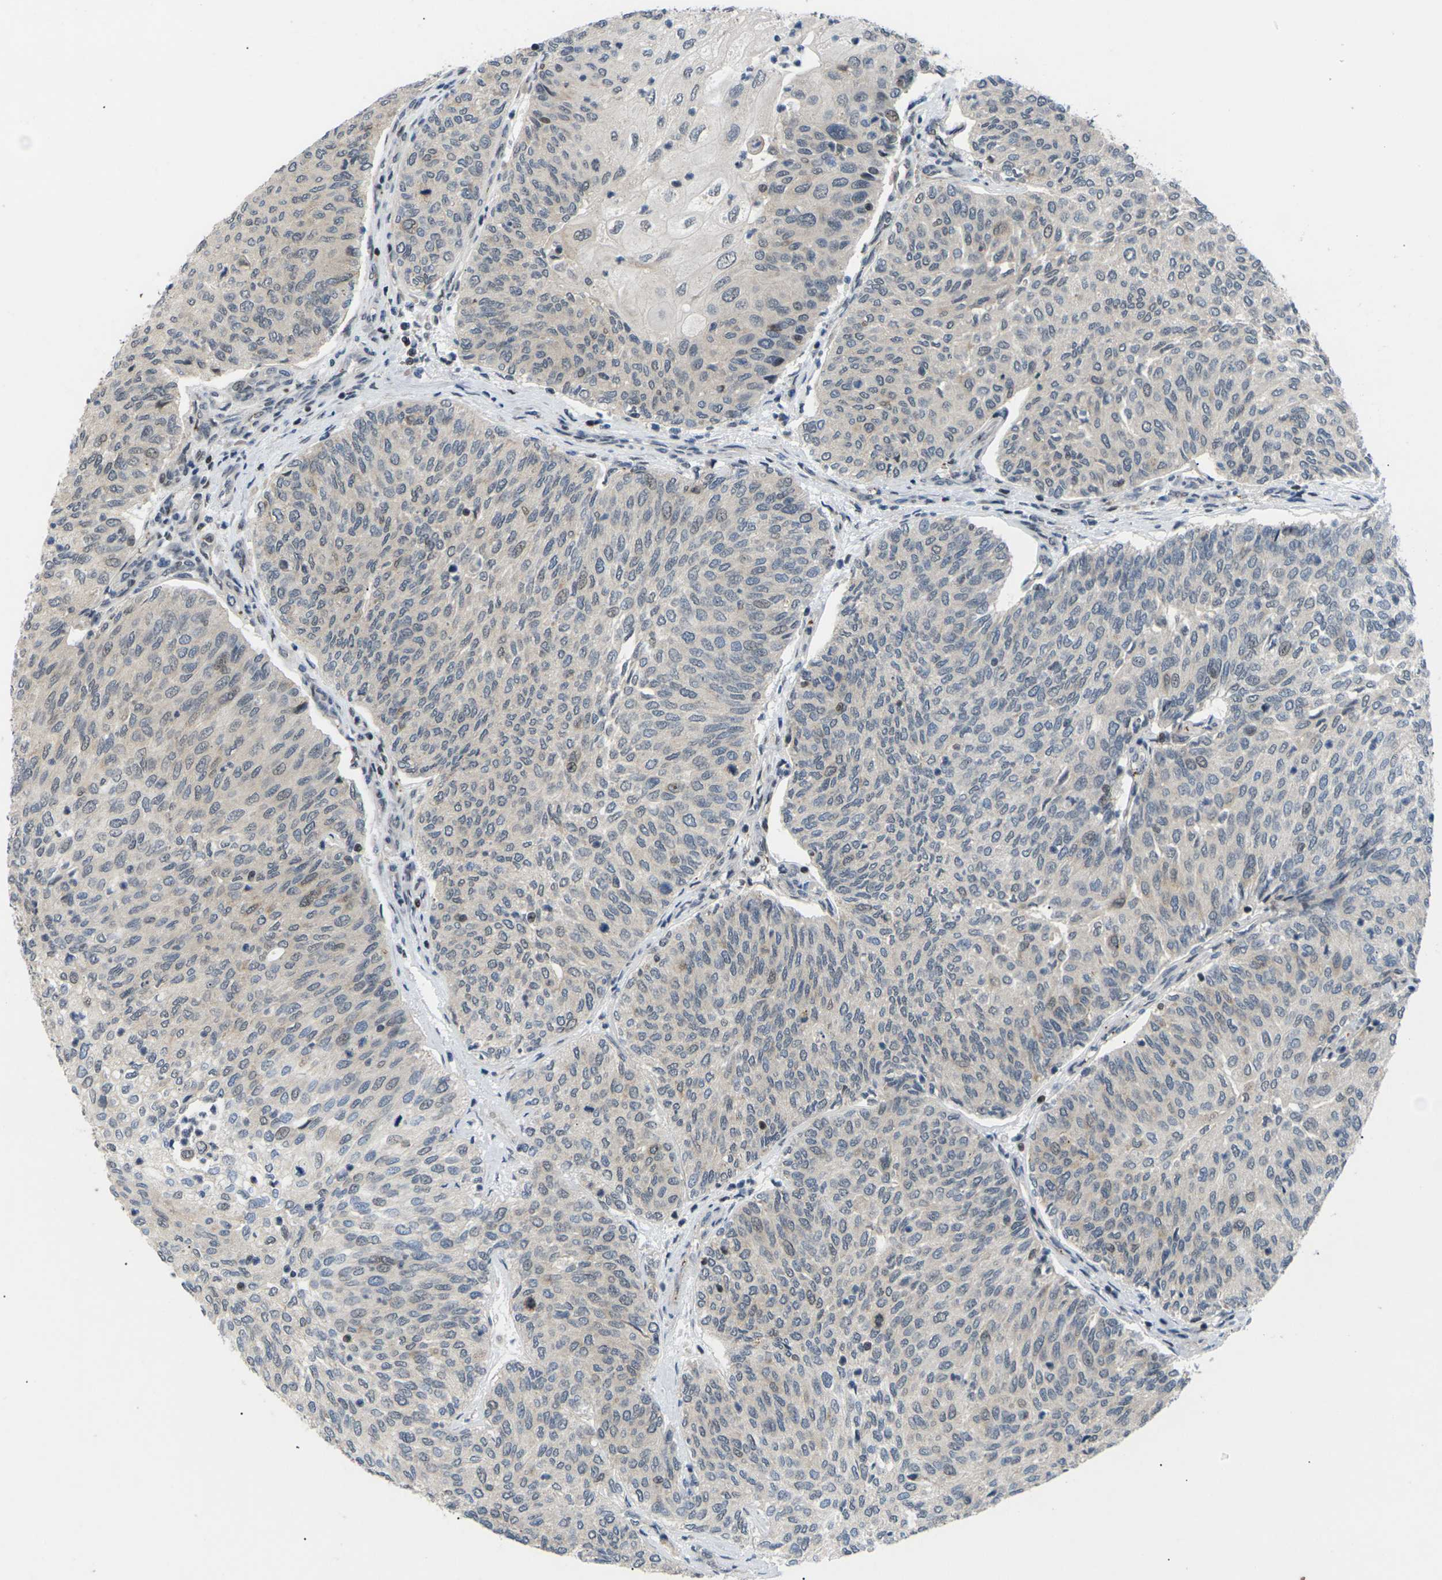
{"staining": {"intensity": "negative", "quantity": "none", "location": "none"}, "tissue": "urothelial cancer", "cell_type": "Tumor cells", "image_type": "cancer", "snomed": [{"axis": "morphology", "description": "Urothelial carcinoma, Low grade"}, {"axis": "topography", "description": "Urinary bladder"}], "caption": "Histopathology image shows no protein expression in tumor cells of urothelial cancer tissue.", "gene": "RPS6KA3", "patient": {"sex": "female", "age": 79}}